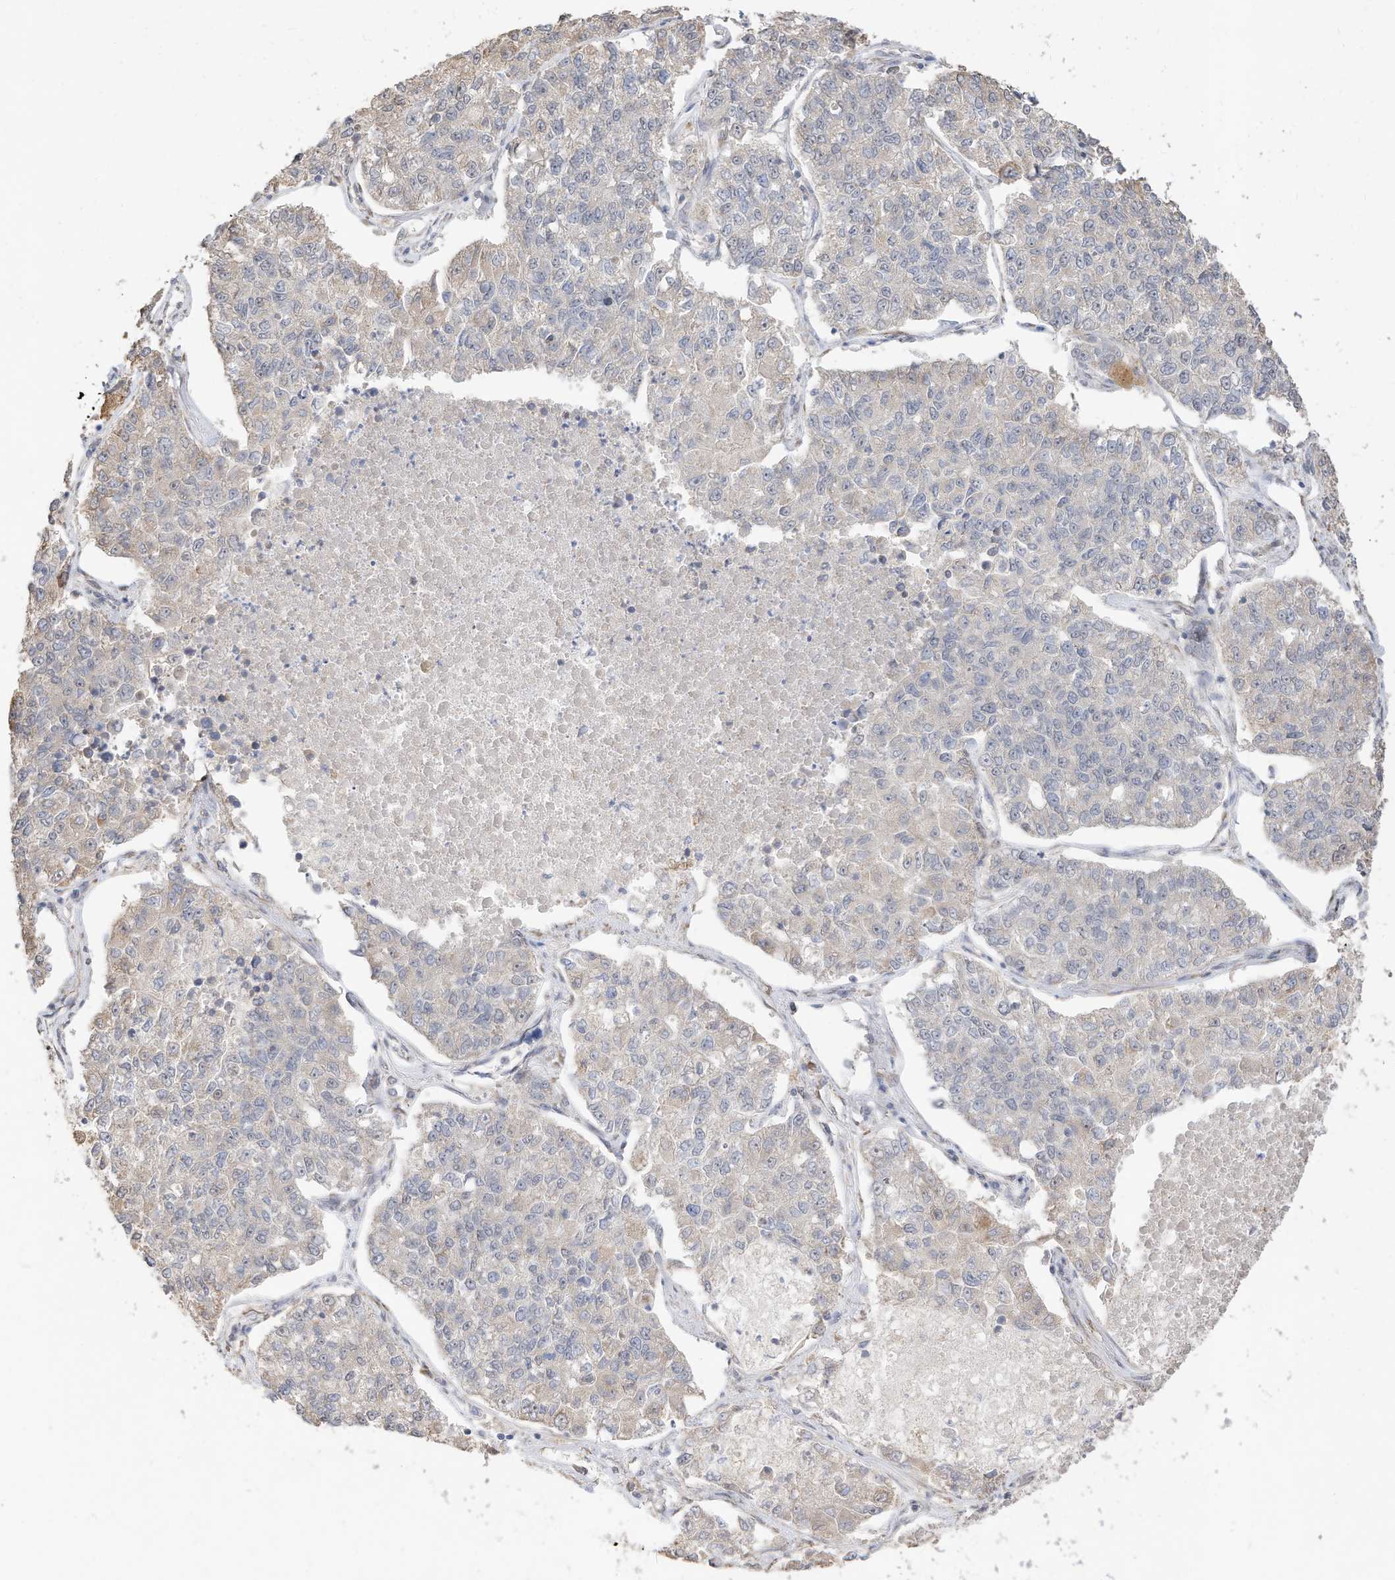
{"staining": {"intensity": "negative", "quantity": "none", "location": "none"}, "tissue": "lung cancer", "cell_type": "Tumor cells", "image_type": "cancer", "snomed": [{"axis": "morphology", "description": "Adenocarcinoma, NOS"}, {"axis": "topography", "description": "Lung"}], "caption": "An immunohistochemistry photomicrograph of adenocarcinoma (lung) is shown. There is no staining in tumor cells of adenocarcinoma (lung).", "gene": "CAGE1", "patient": {"sex": "male", "age": 49}}